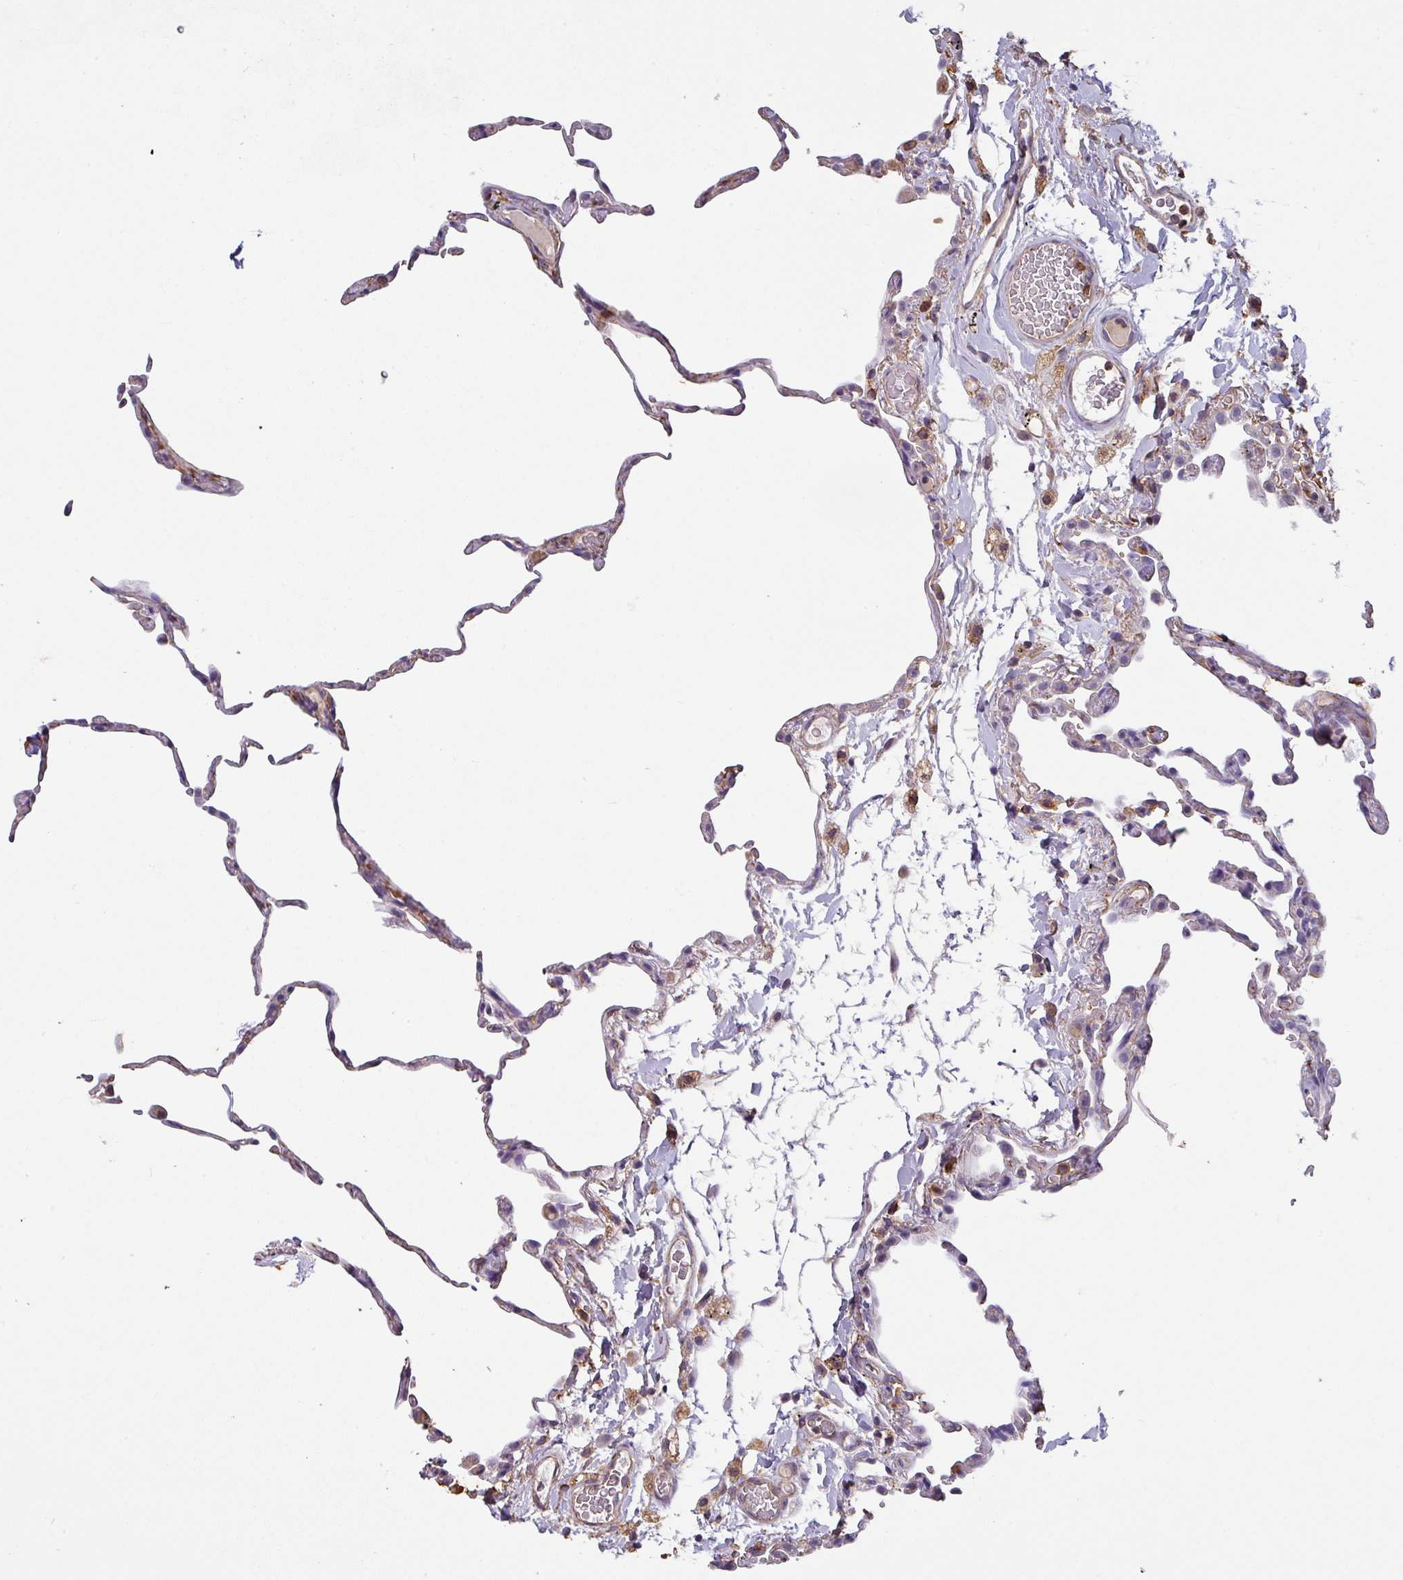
{"staining": {"intensity": "weak", "quantity": "<25%", "location": "cytoplasmic/membranous"}, "tissue": "lung", "cell_type": "Alveolar cells", "image_type": "normal", "snomed": [{"axis": "morphology", "description": "Normal tissue, NOS"}, {"axis": "topography", "description": "Lung"}], "caption": "DAB immunohistochemical staining of unremarkable human lung exhibits no significant staining in alveolar cells.", "gene": "ZNF280C", "patient": {"sex": "female", "age": 57}}